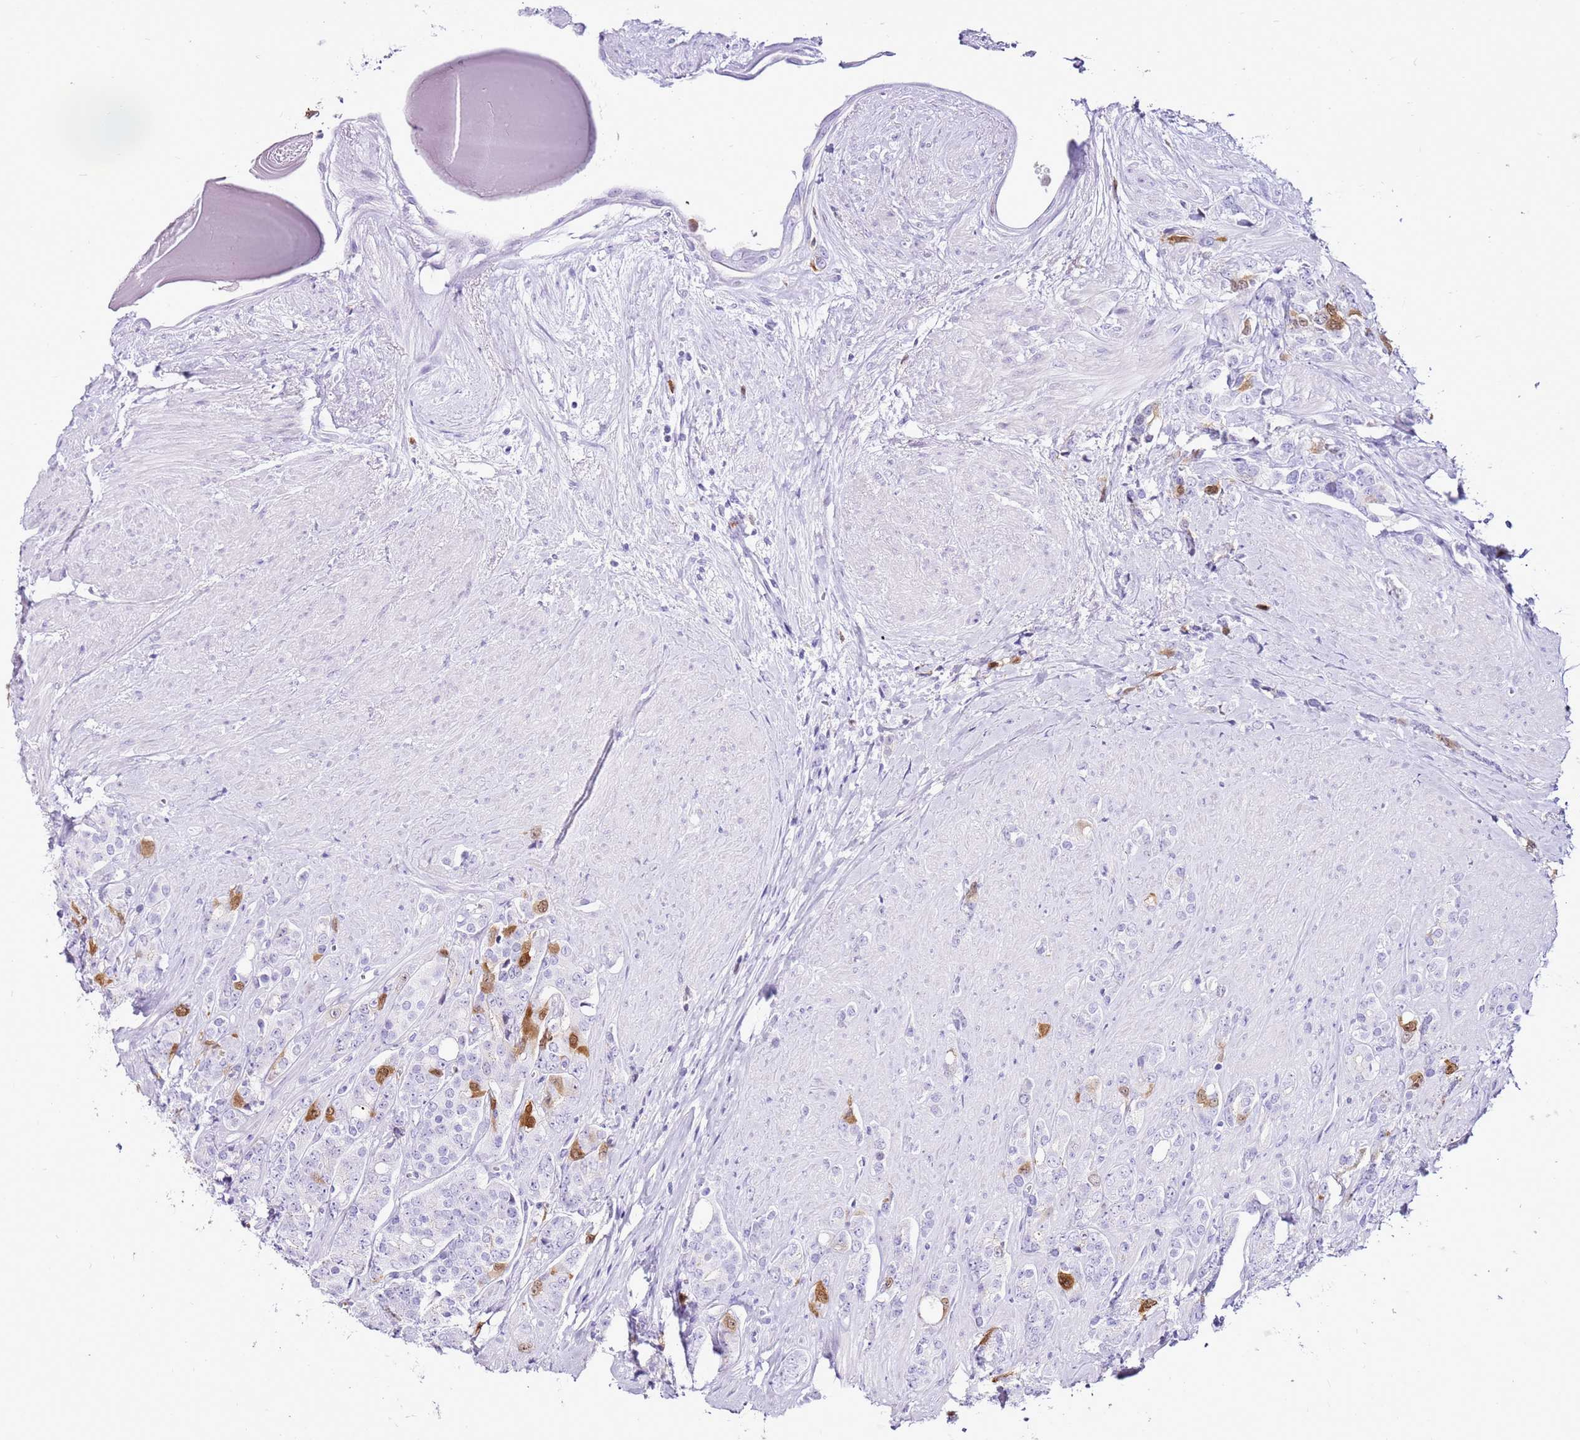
{"staining": {"intensity": "strong", "quantity": "<25%", "location": "cytoplasmic/membranous,nuclear"}, "tissue": "prostate cancer", "cell_type": "Tumor cells", "image_type": "cancer", "snomed": [{"axis": "morphology", "description": "Adenocarcinoma, High grade"}, {"axis": "topography", "description": "Prostate"}], "caption": "Protein staining of prostate cancer tissue demonstrates strong cytoplasmic/membranous and nuclear positivity in about <25% of tumor cells. (brown staining indicates protein expression, while blue staining denotes nuclei).", "gene": "SPC25", "patient": {"sex": "male", "age": 62}}